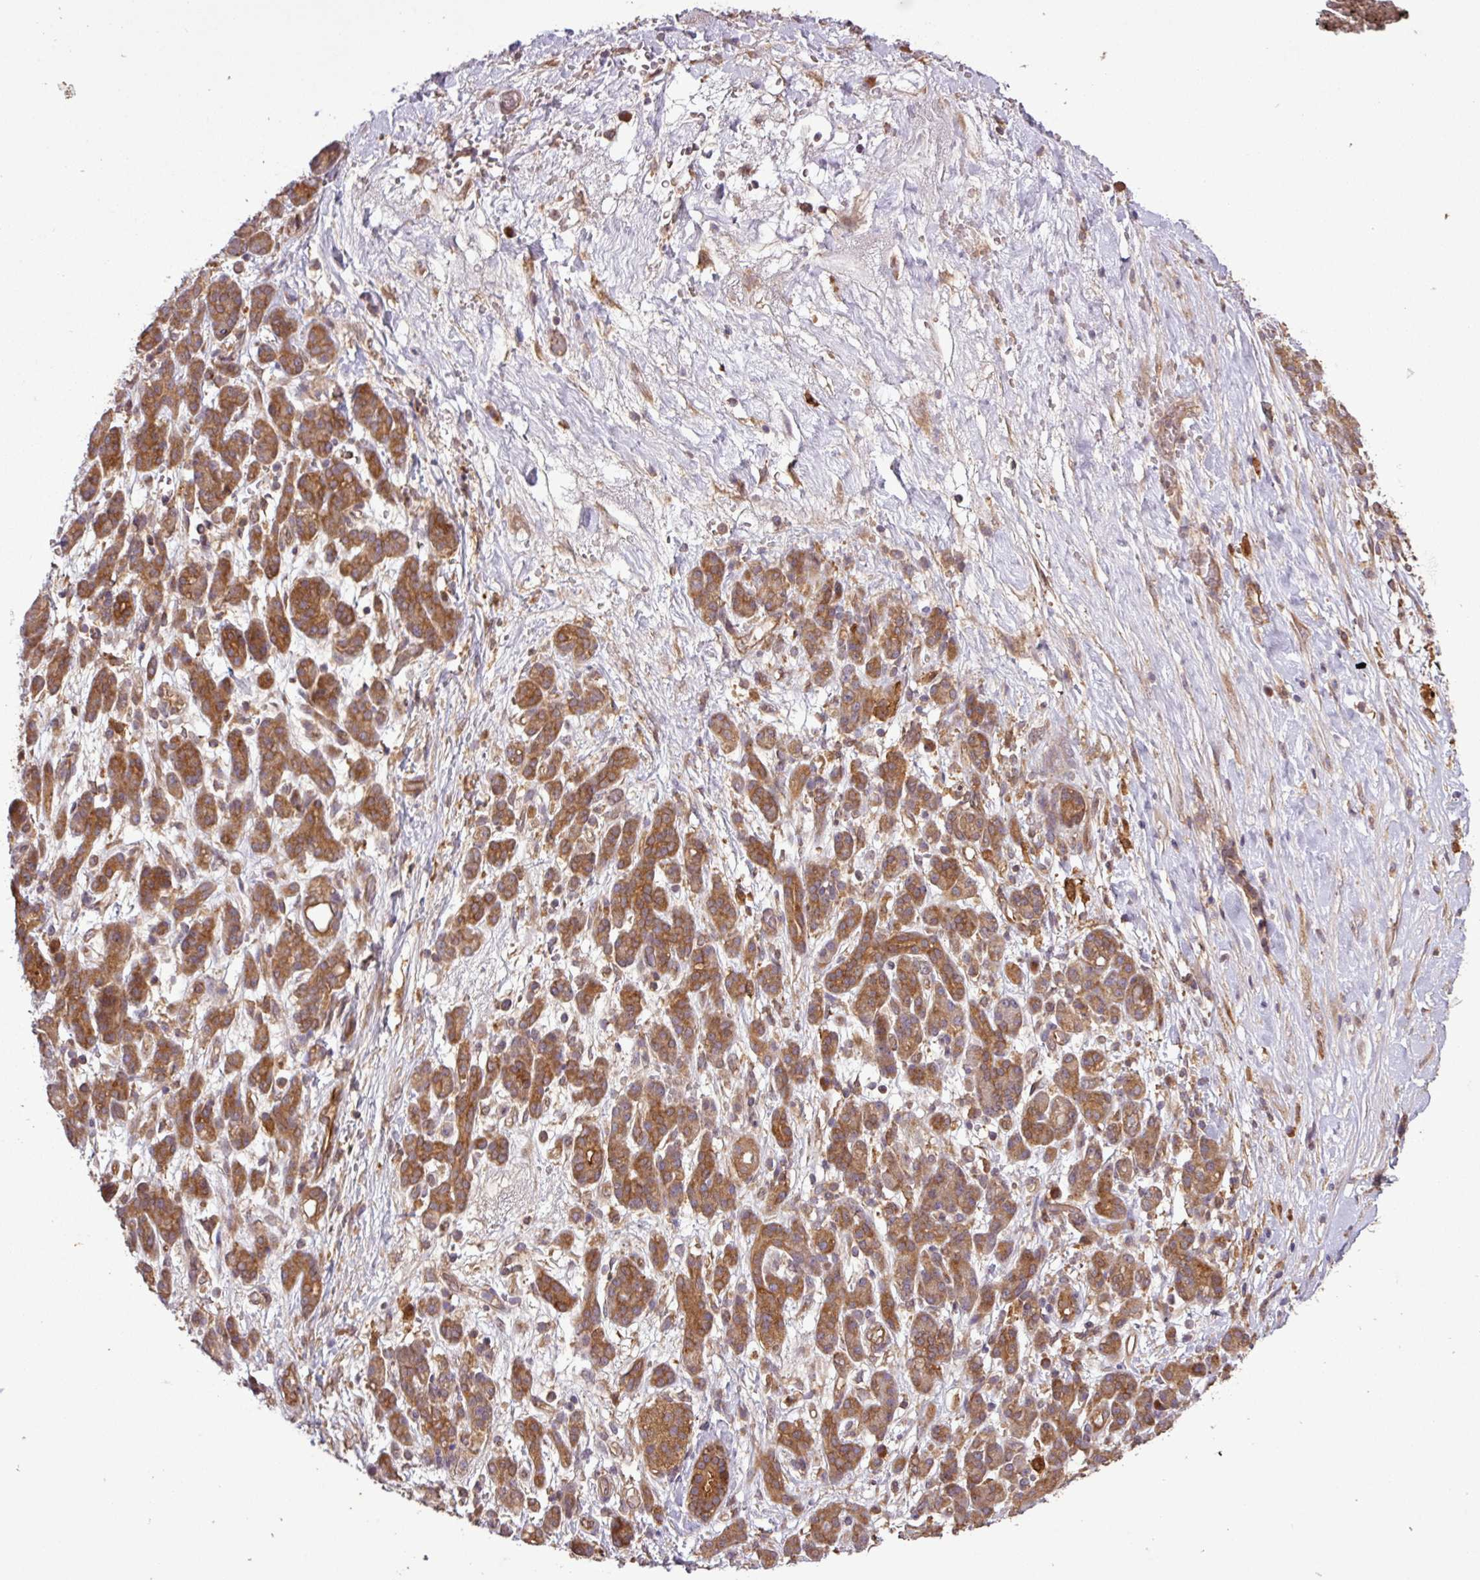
{"staining": {"intensity": "moderate", "quantity": ">75%", "location": "cytoplasmic/membranous"}, "tissue": "pancreatic cancer", "cell_type": "Tumor cells", "image_type": "cancer", "snomed": [{"axis": "morphology", "description": "Adenocarcinoma, NOS"}, {"axis": "topography", "description": "Pancreas"}], "caption": "The image demonstrates immunohistochemical staining of pancreatic cancer (adenocarcinoma). There is moderate cytoplasmic/membranous positivity is present in about >75% of tumor cells. (brown staining indicates protein expression, while blue staining denotes nuclei).", "gene": "SIRPB2", "patient": {"sex": "male", "age": 44}}